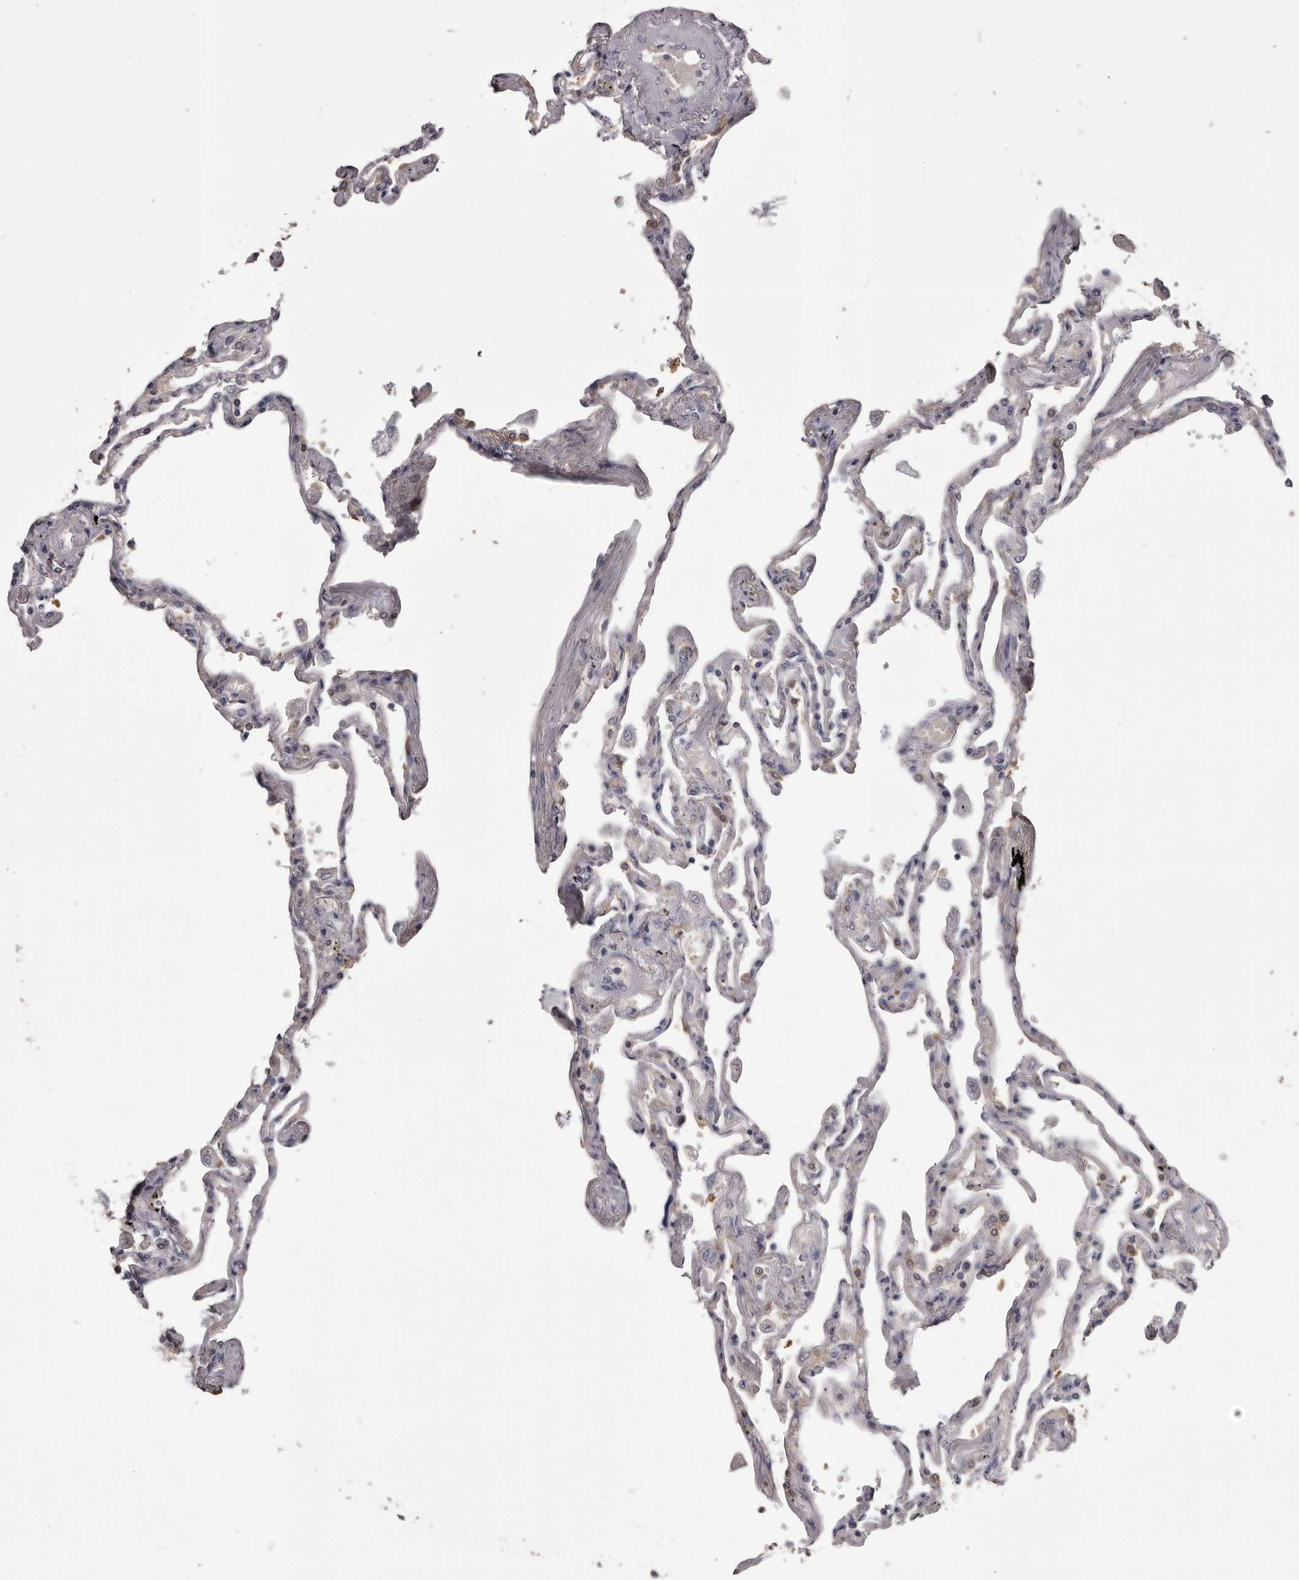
{"staining": {"intensity": "negative", "quantity": "none", "location": "none"}, "tissue": "lung", "cell_type": "Alveolar cells", "image_type": "normal", "snomed": [{"axis": "morphology", "description": "Normal tissue, NOS"}, {"axis": "topography", "description": "Lung"}], "caption": "Immunohistochemistry of unremarkable human lung shows no staining in alveolar cells.", "gene": "APEH", "patient": {"sex": "female", "age": 67}}